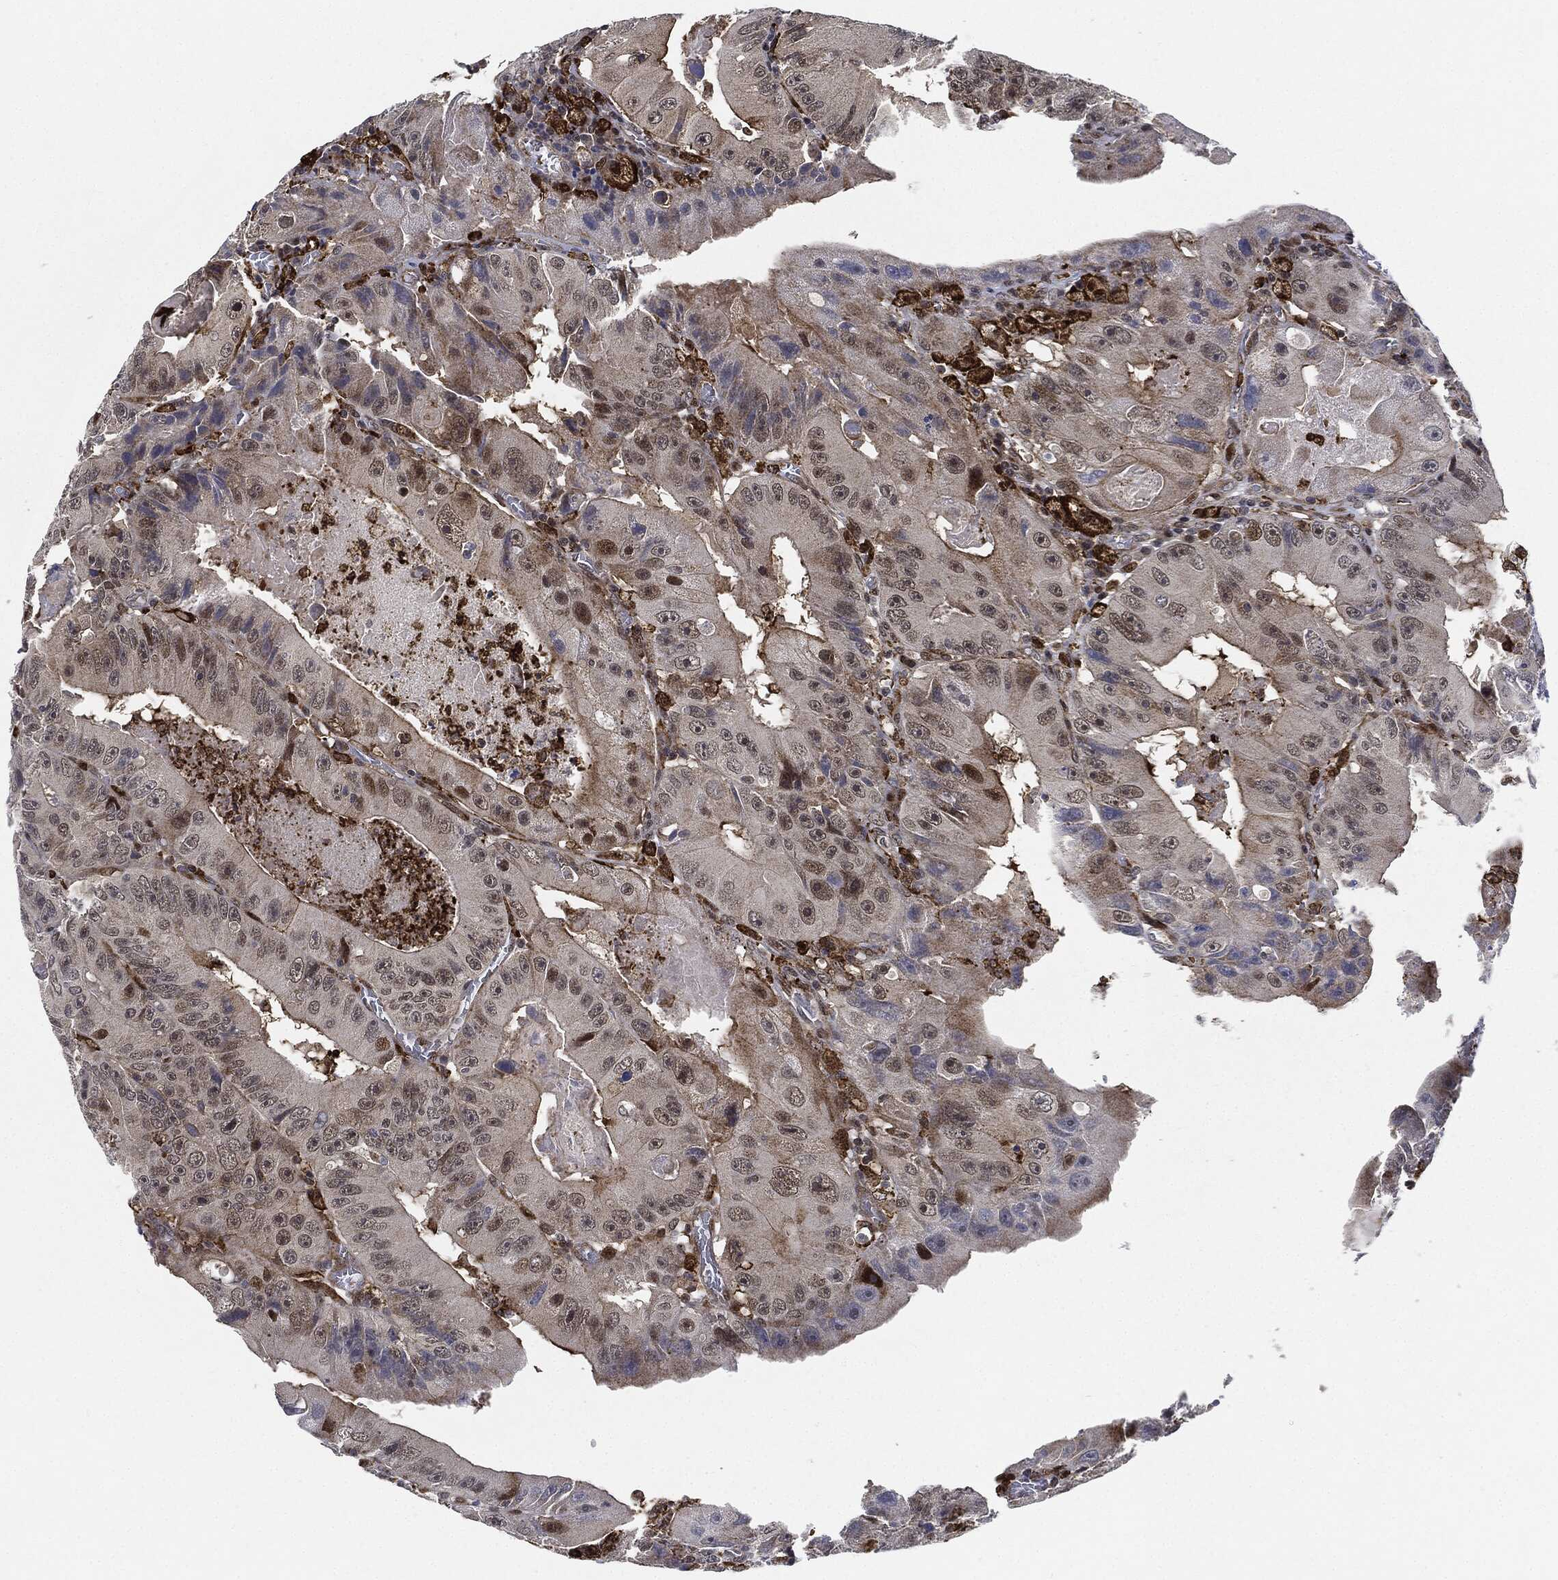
{"staining": {"intensity": "moderate", "quantity": "<25%", "location": "cytoplasmic/membranous,nuclear"}, "tissue": "colorectal cancer", "cell_type": "Tumor cells", "image_type": "cancer", "snomed": [{"axis": "morphology", "description": "Adenocarcinoma, NOS"}, {"axis": "topography", "description": "Colon"}], "caption": "Moderate cytoplasmic/membranous and nuclear protein staining is appreciated in about <25% of tumor cells in colorectal cancer.", "gene": "NANOS3", "patient": {"sex": "female", "age": 86}}